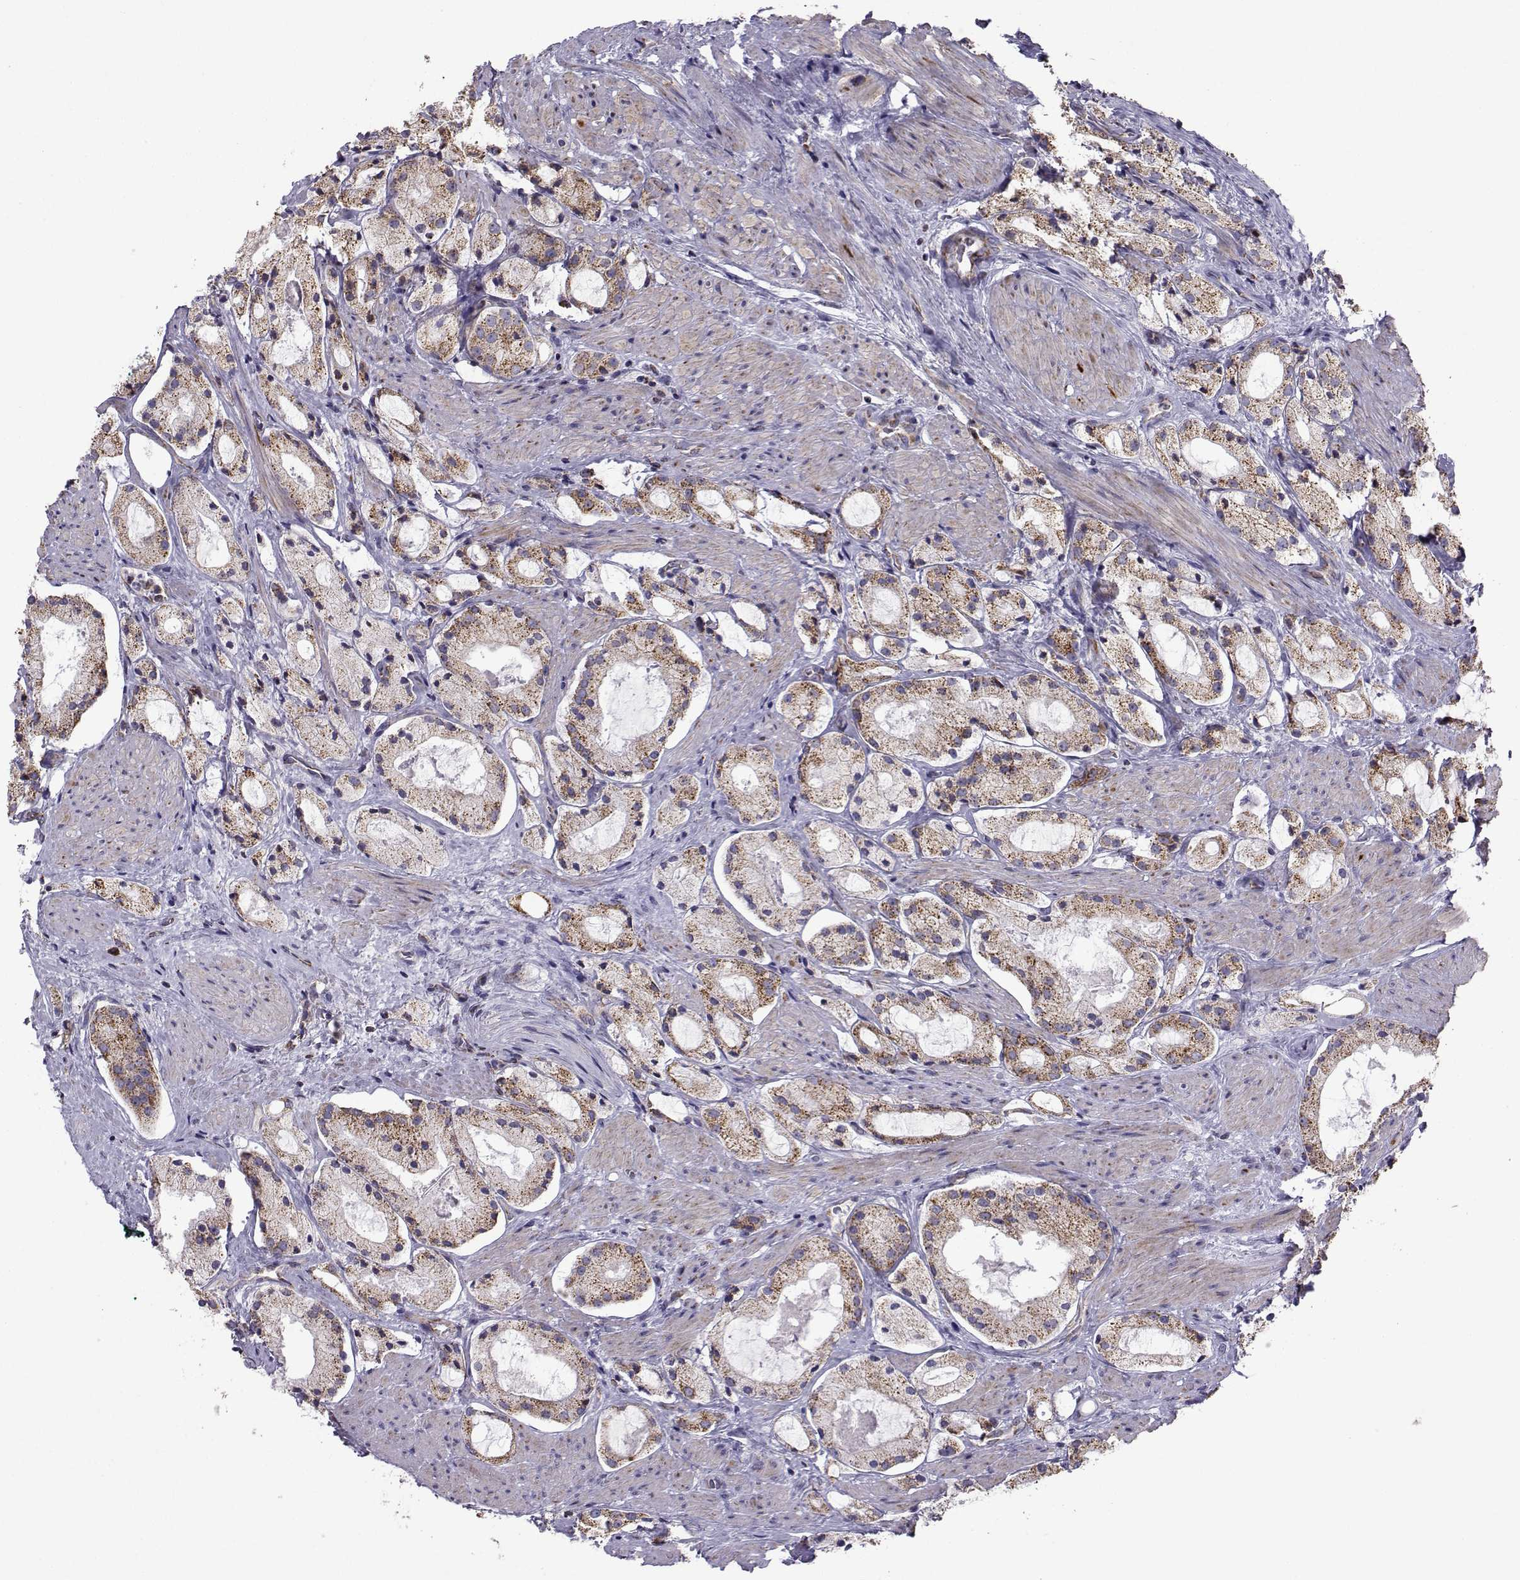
{"staining": {"intensity": "moderate", "quantity": ">75%", "location": "cytoplasmic/membranous"}, "tissue": "prostate cancer", "cell_type": "Tumor cells", "image_type": "cancer", "snomed": [{"axis": "morphology", "description": "Adenocarcinoma, NOS"}, {"axis": "morphology", "description": "Adenocarcinoma, High grade"}, {"axis": "topography", "description": "Prostate"}], "caption": "High-grade adenocarcinoma (prostate) was stained to show a protein in brown. There is medium levels of moderate cytoplasmic/membranous staining in approximately >75% of tumor cells. The protein of interest is shown in brown color, while the nuclei are stained blue.", "gene": "NECAB3", "patient": {"sex": "male", "age": 64}}